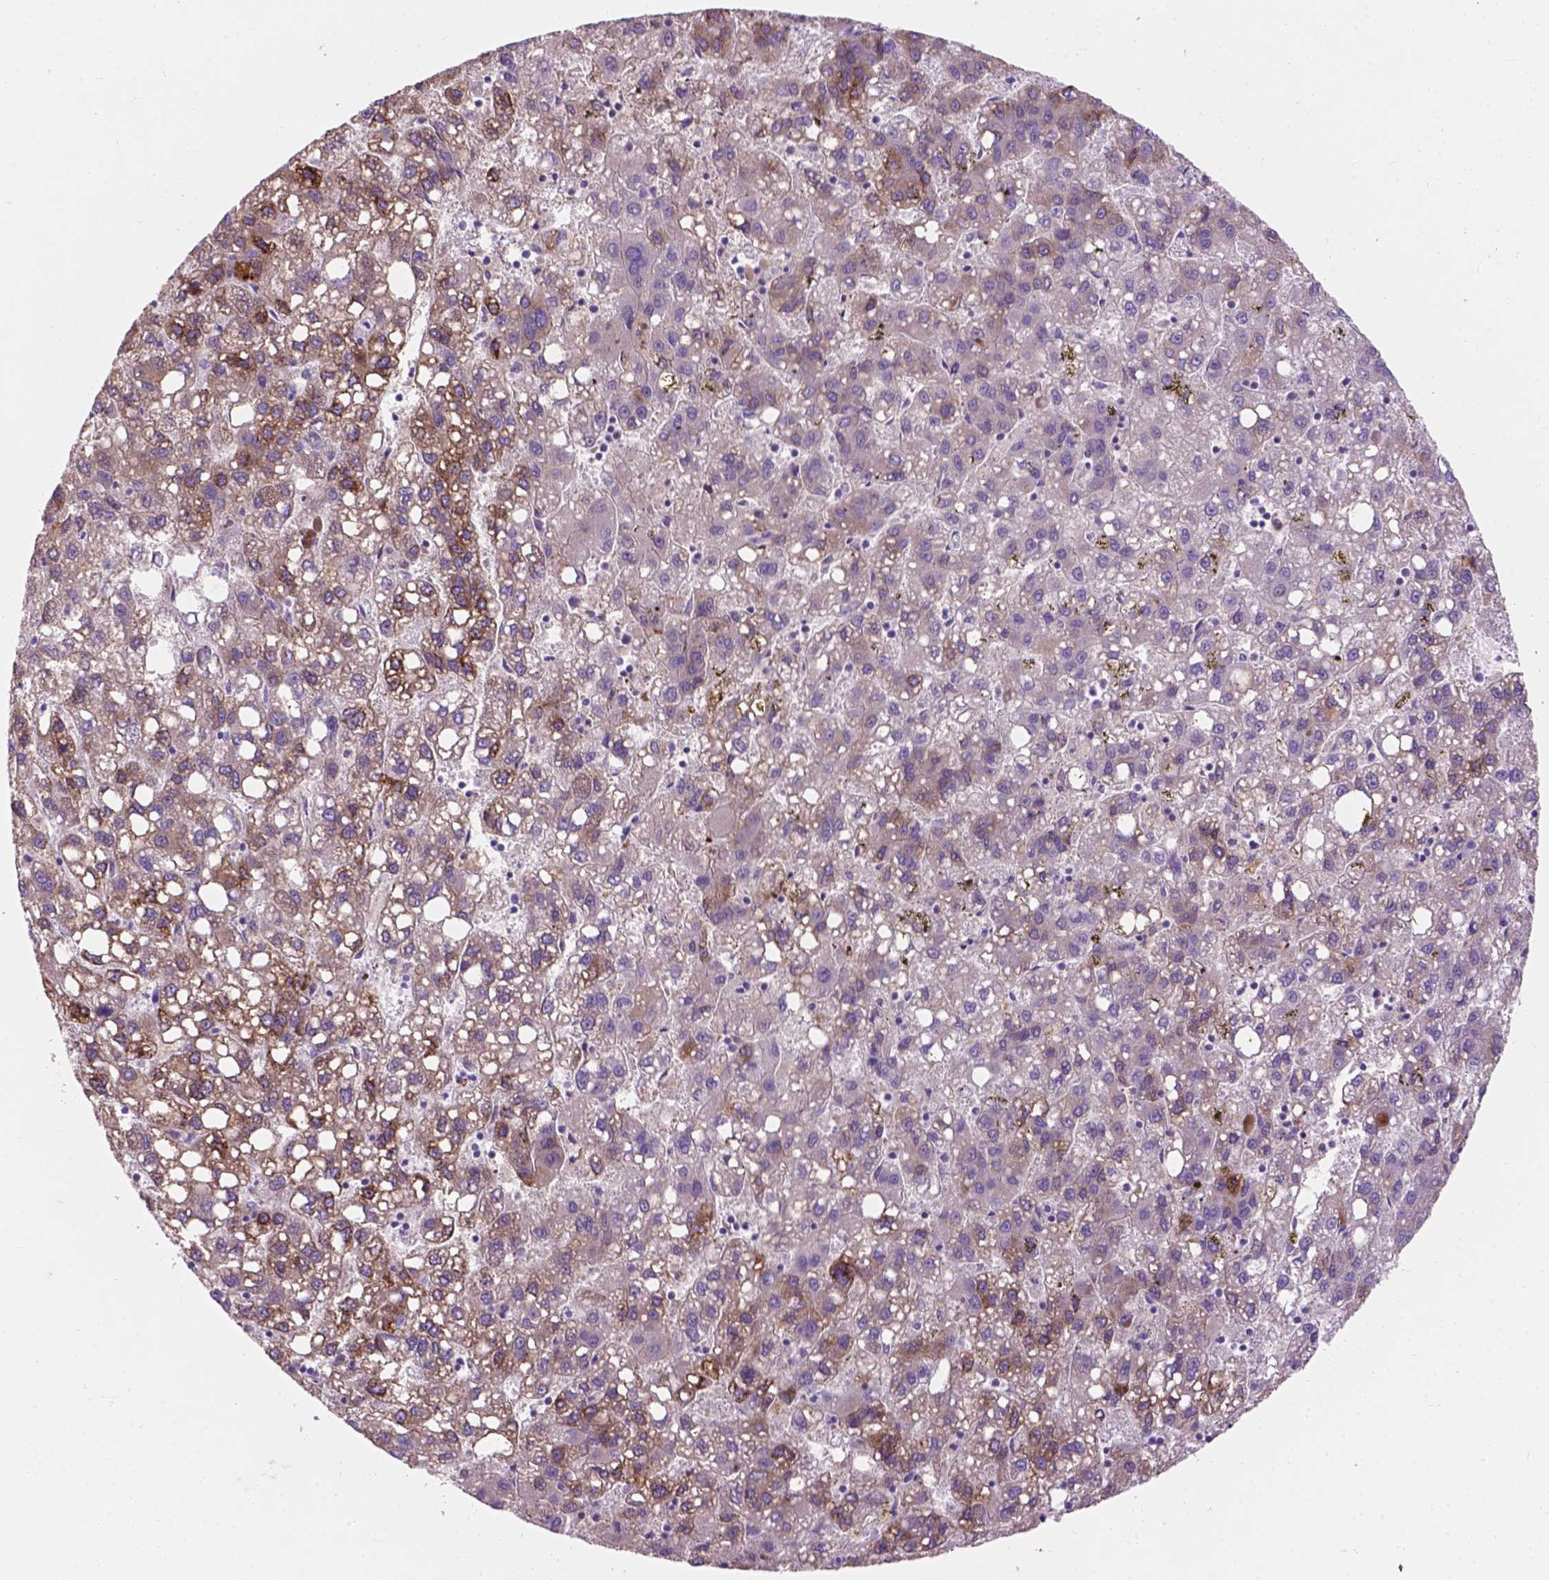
{"staining": {"intensity": "moderate", "quantity": "25%-75%", "location": "cytoplasmic/membranous"}, "tissue": "liver cancer", "cell_type": "Tumor cells", "image_type": "cancer", "snomed": [{"axis": "morphology", "description": "Carcinoma, Hepatocellular, NOS"}, {"axis": "topography", "description": "Liver"}], "caption": "Approximately 25%-75% of tumor cells in human liver hepatocellular carcinoma show moderate cytoplasmic/membranous protein staining as visualized by brown immunohistochemical staining.", "gene": "NOXO1", "patient": {"sex": "female", "age": 82}}